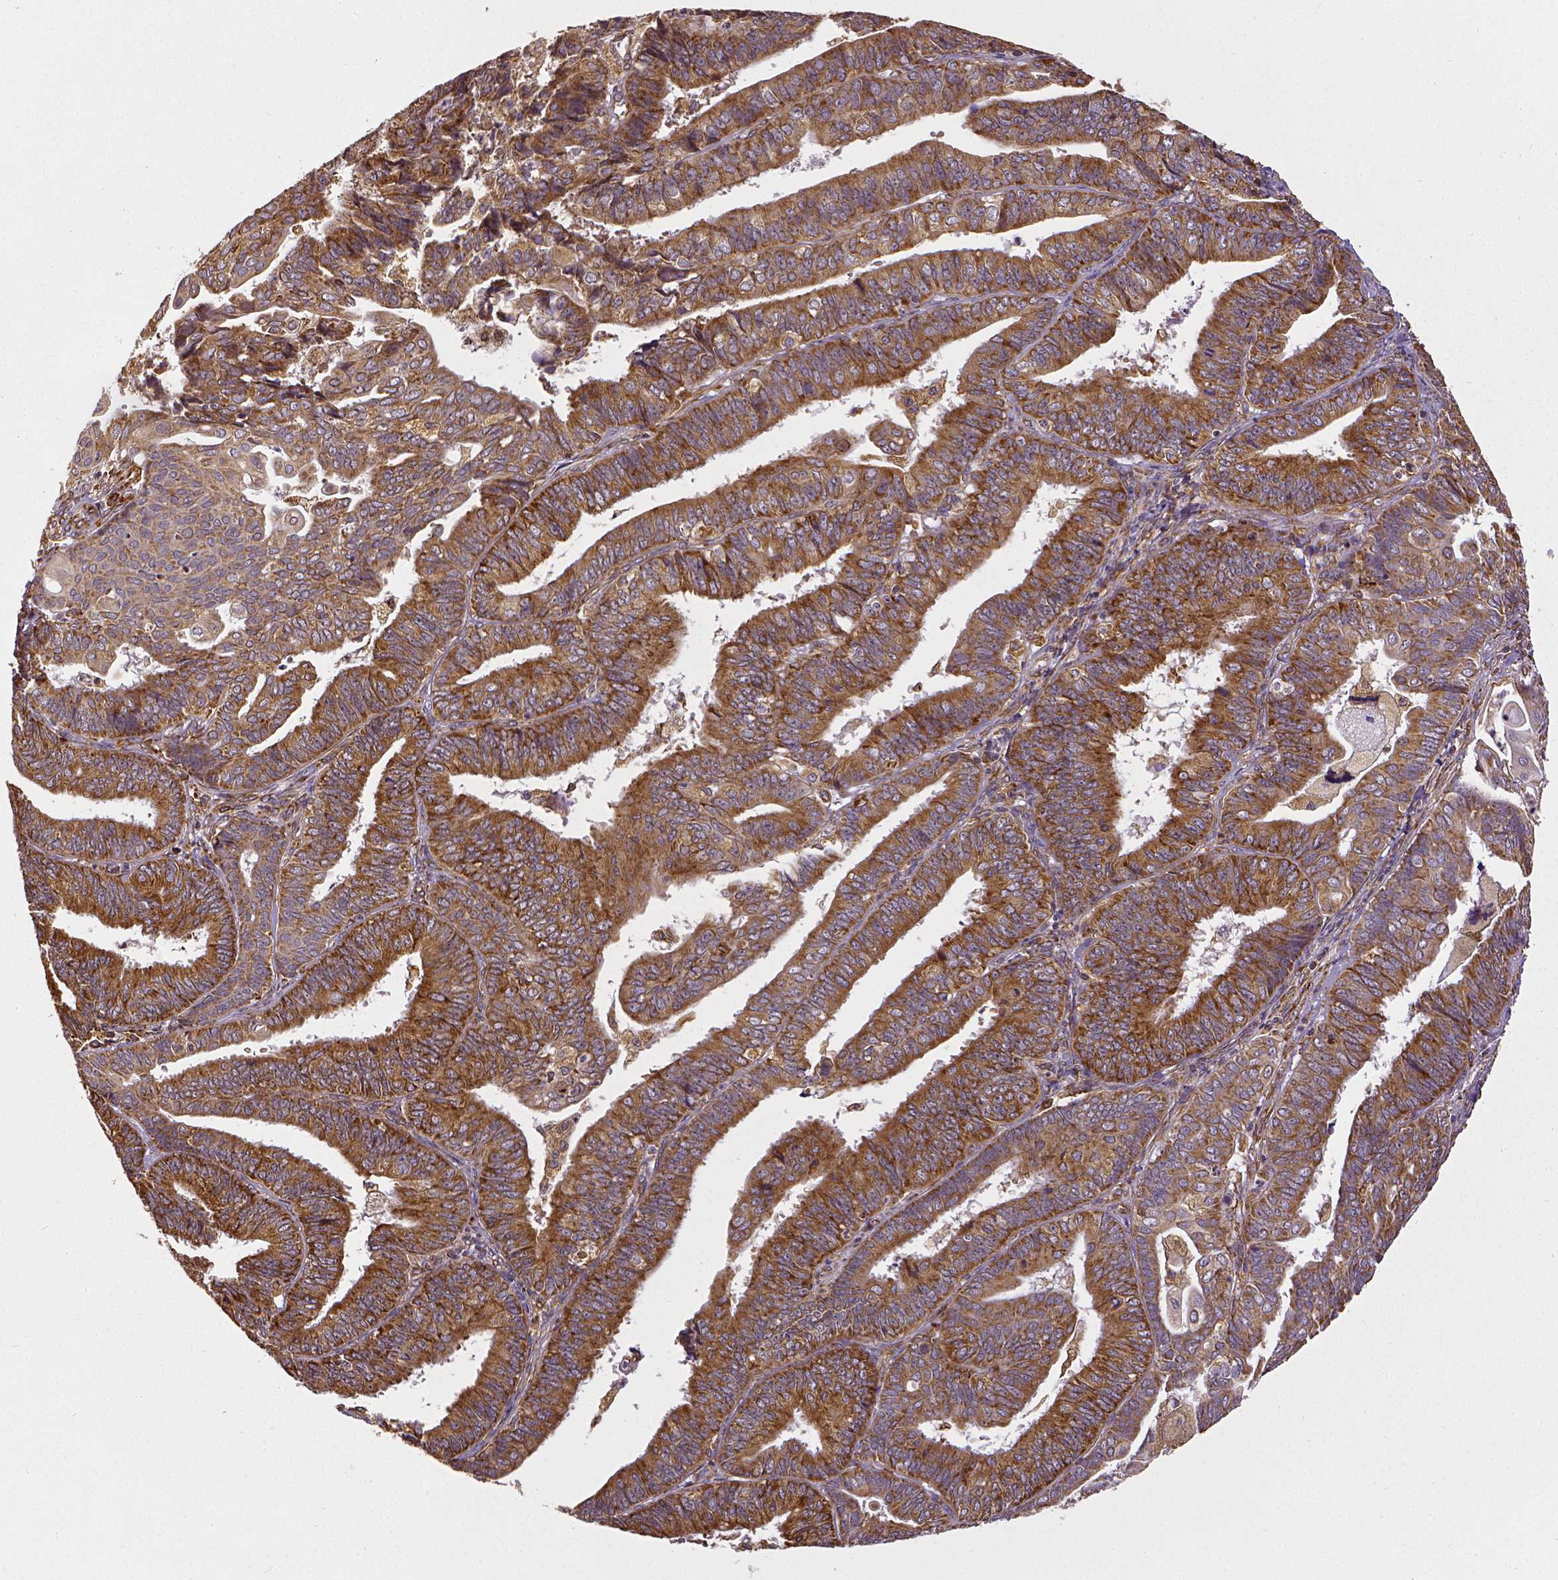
{"staining": {"intensity": "moderate", "quantity": ">75%", "location": "cytoplasmic/membranous"}, "tissue": "endometrial cancer", "cell_type": "Tumor cells", "image_type": "cancer", "snomed": [{"axis": "morphology", "description": "Adenocarcinoma, NOS"}, {"axis": "topography", "description": "Endometrium"}], "caption": "Tumor cells demonstrate moderate cytoplasmic/membranous expression in approximately >75% of cells in adenocarcinoma (endometrial).", "gene": "MTDH", "patient": {"sex": "female", "age": 73}}